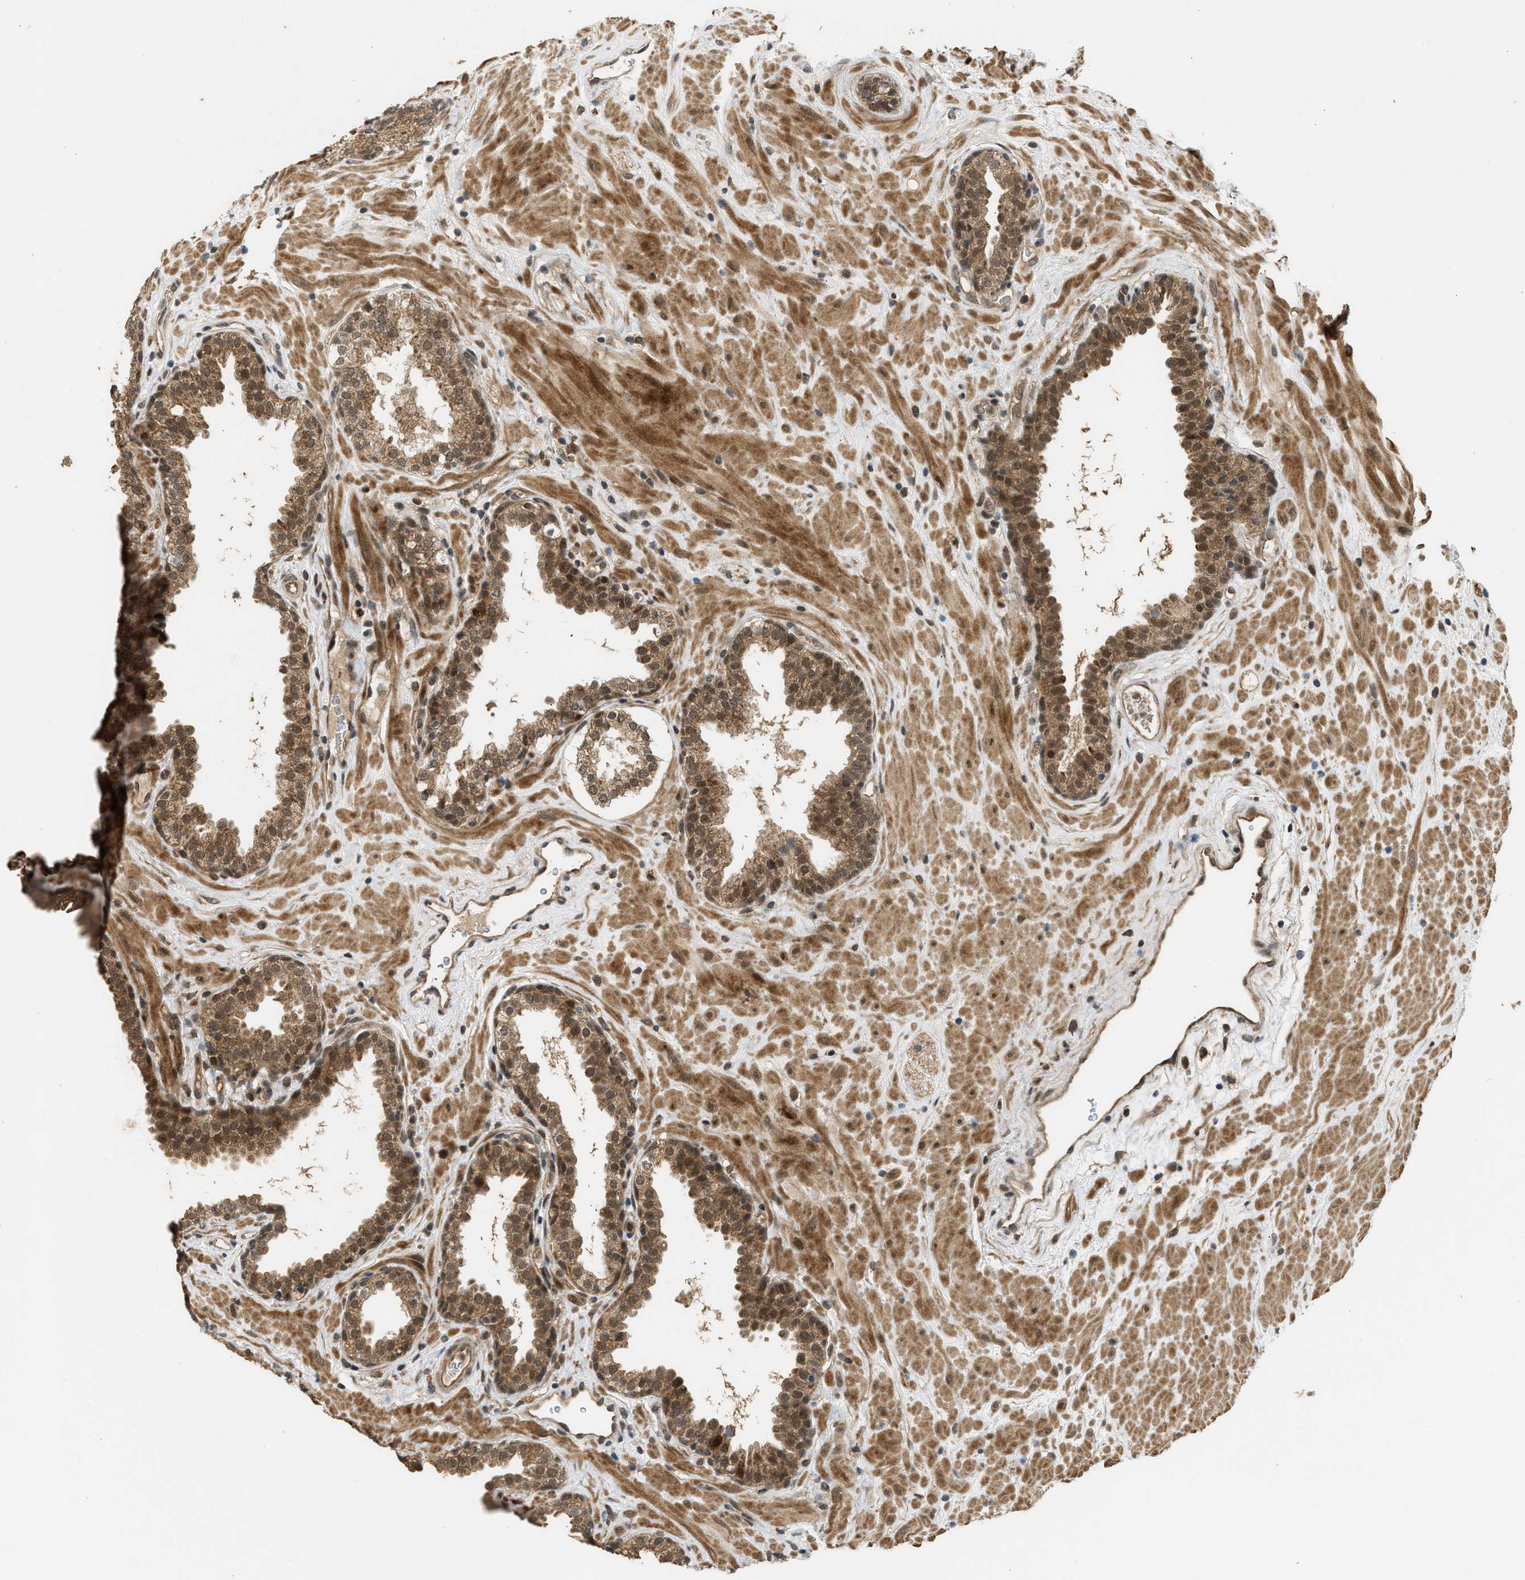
{"staining": {"intensity": "moderate", "quantity": ">75%", "location": "cytoplasmic/membranous,nuclear"}, "tissue": "prostate", "cell_type": "Glandular cells", "image_type": "normal", "snomed": [{"axis": "morphology", "description": "Normal tissue, NOS"}, {"axis": "topography", "description": "Prostate"}], "caption": "Brown immunohistochemical staining in normal human prostate shows moderate cytoplasmic/membranous,nuclear positivity in about >75% of glandular cells. (DAB (3,3'-diaminobenzidine) = brown stain, brightfield microscopy at high magnification).", "gene": "GET1", "patient": {"sex": "male", "age": 51}}